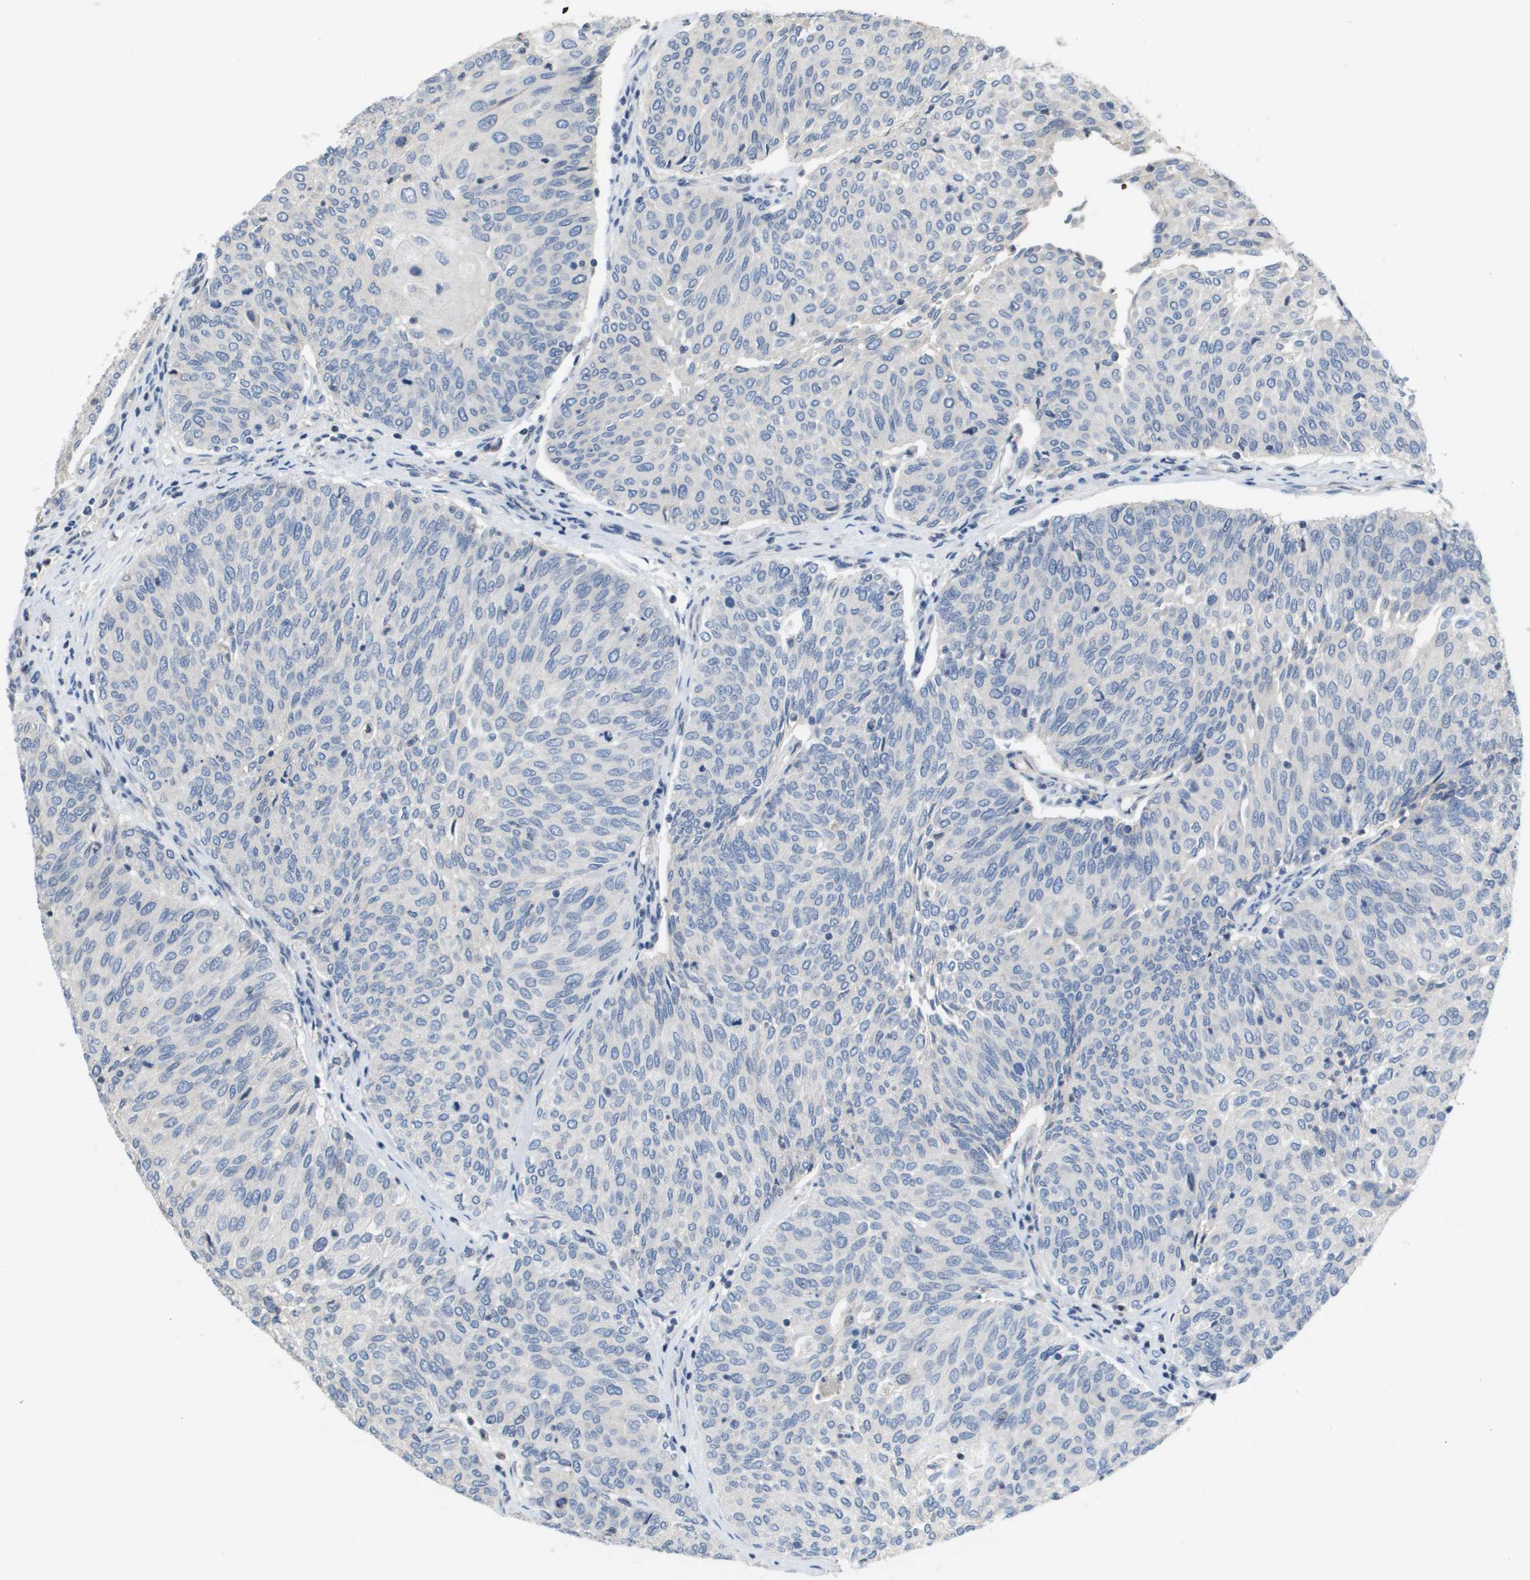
{"staining": {"intensity": "negative", "quantity": "none", "location": "none"}, "tissue": "urothelial cancer", "cell_type": "Tumor cells", "image_type": "cancer", "snomed": [{"axis": "morphology", "description": "Urothelial carcinoma, Low grade"}, {"axis": "topography", "description": "Urinary bladder"}], "caption": "Immunohistochemistry photomicrograph of human urothelial carcinoma (low-grade) stained for a protein (brown), which shows no positivity in tumor cells.", "gene": "CAPN11", "patient": {"sex": "female", "age": 79}}